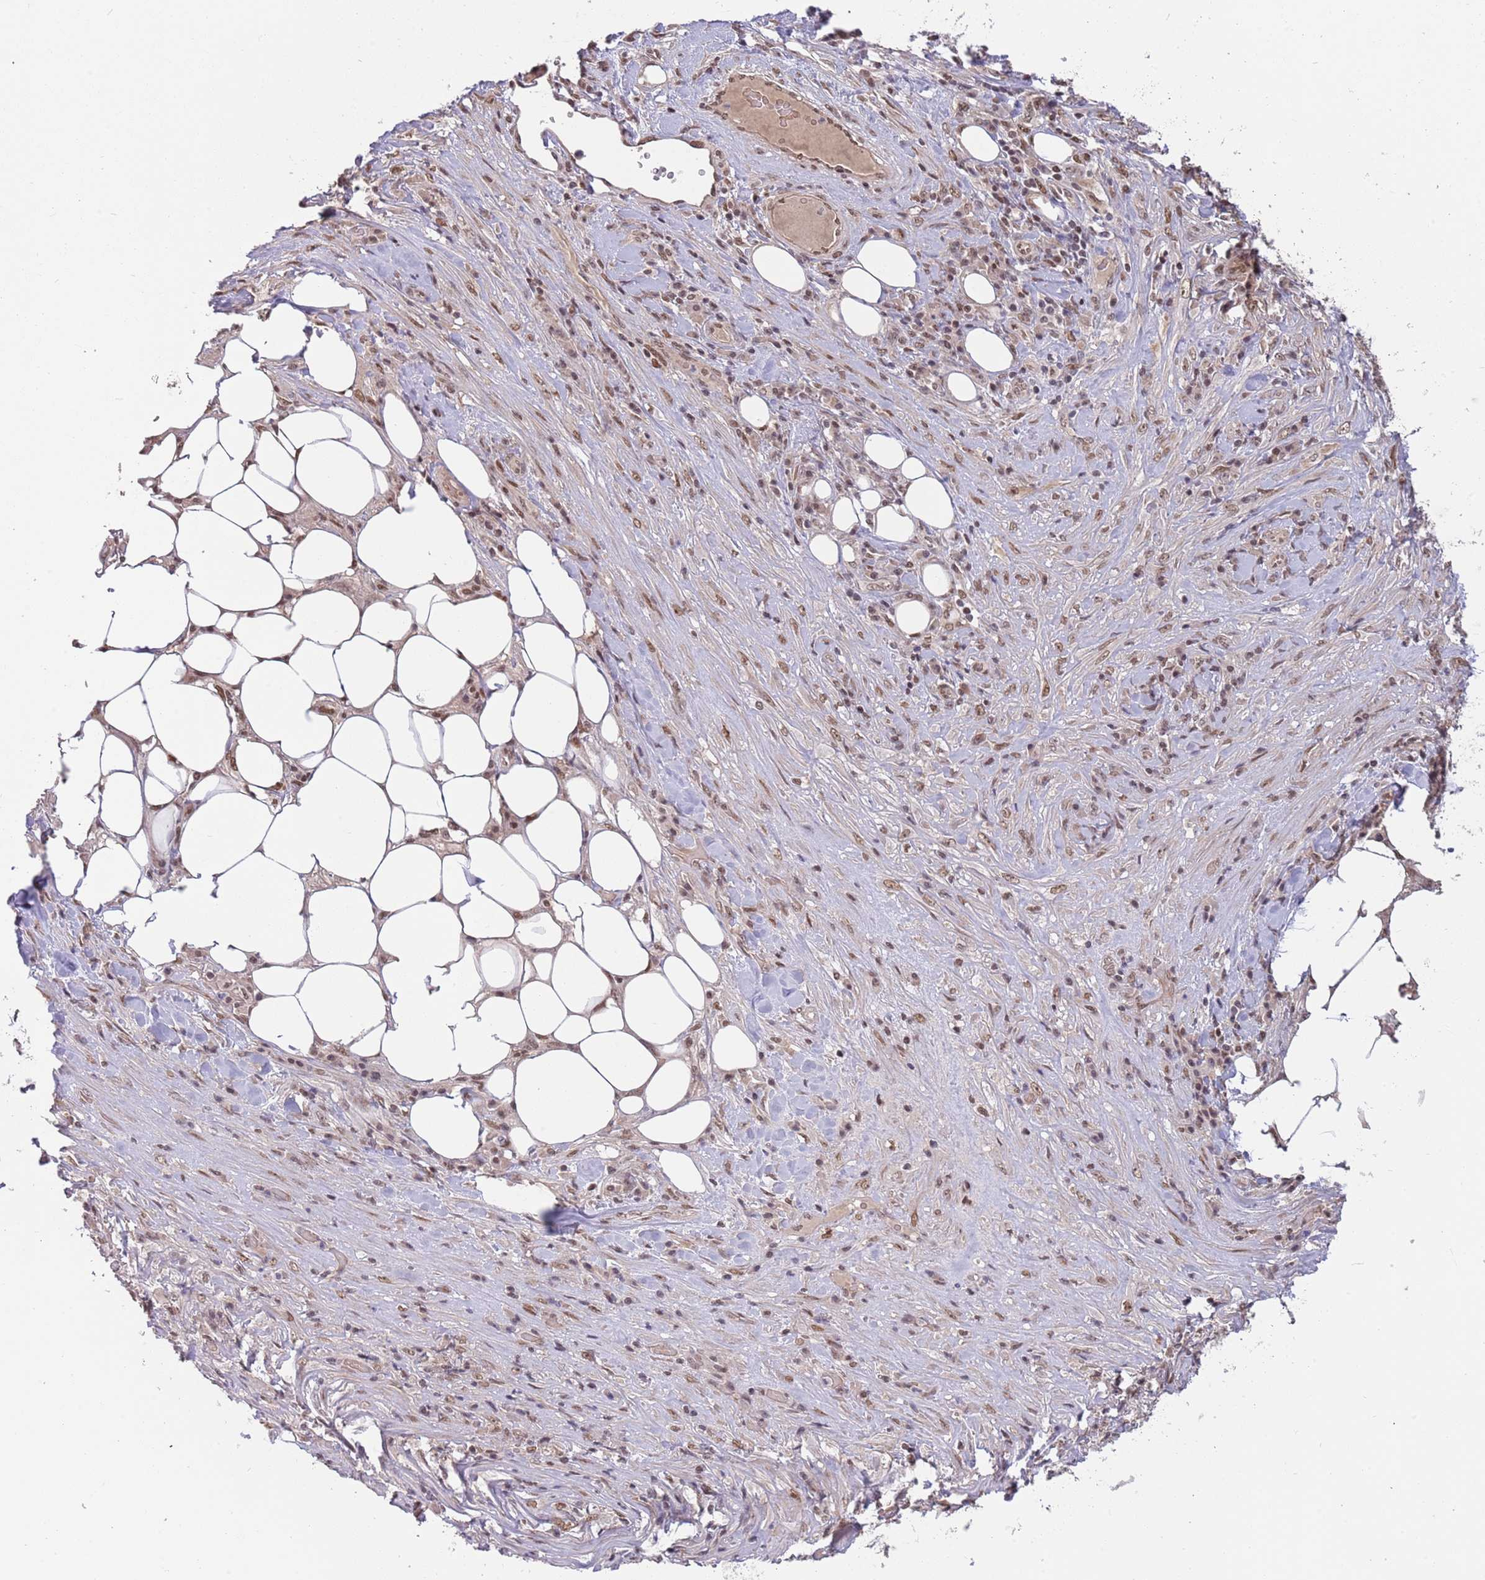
{"staining": {"intensity": "moderate", "quantity": ">75%", "location": "nuclear"}, "tissue": "stomach cancer", "cell_type": "Tumor cells", "image_type": "cancer", "snomed": [{"axis": "morphology", "description": "Adenocarcinoma, NOS"}, {"axis": "topography", "description": "Stomach"}], "caption": "Brown immunohistochemical staining in stomach adenocarcinoma shows moderate nuclear expression in about >75% of tumor cells.", "gene": "ZBTB7A", "patient": {"sex": "male", "age": 71}}